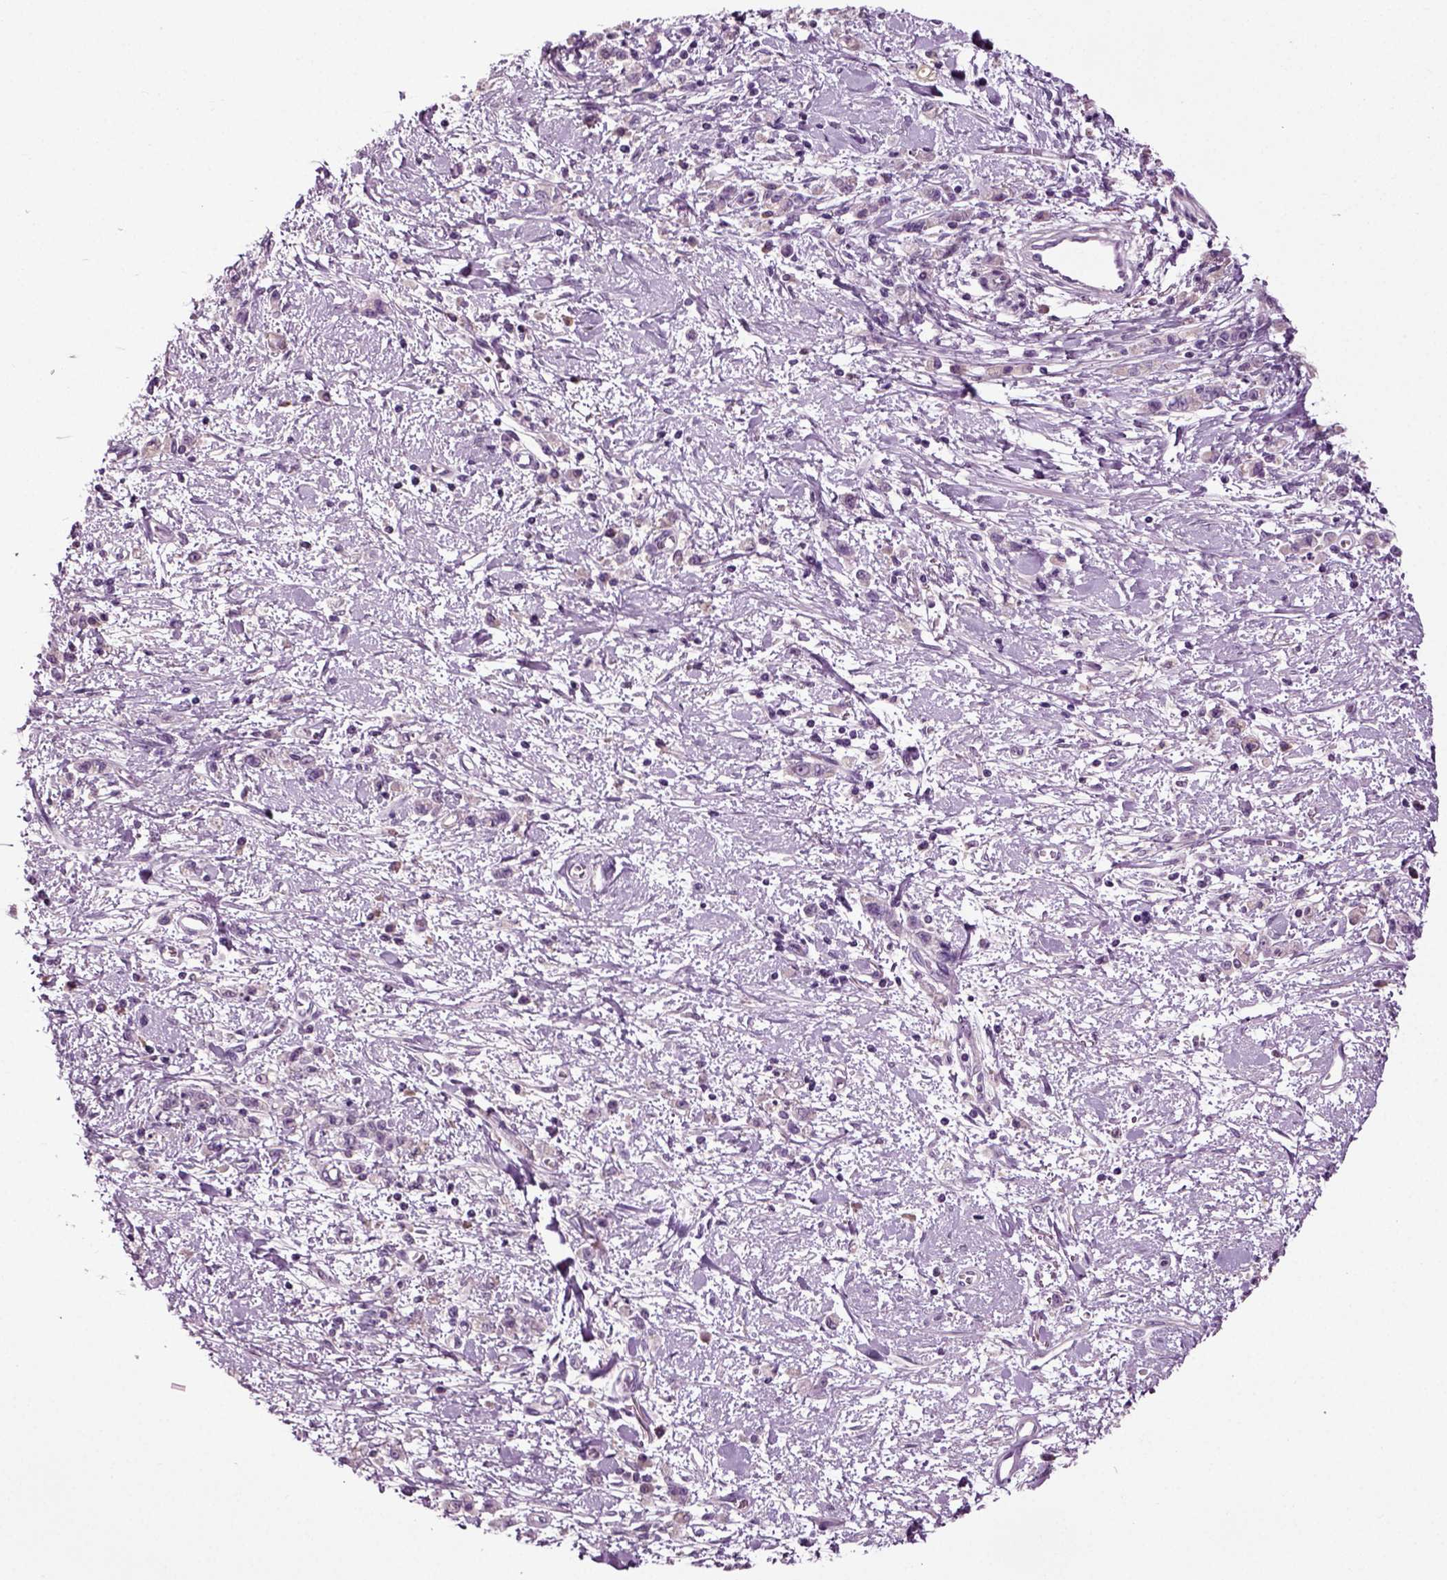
{"staining": {"intensity": "negative", "quantity": "none", "location": "none"}, "tissue": "stomach cancer", "cell_type": "Tumor cells", "image_type": "cancer", "snomed": [{"axis": "morphology", "description": "Adenocarcinoma, NOS"}, {"axis": "topography", "description": "Stomach"}], "caption": "An image of stomach cancer (adenocarcinoma) stained for a protein reveals no brown staining in tumor cells. (DAB immunohistochemistry with hematoxylin counter stain).", "gene": "SPATA17", "patient": {"sex": "male", "age": 77}}